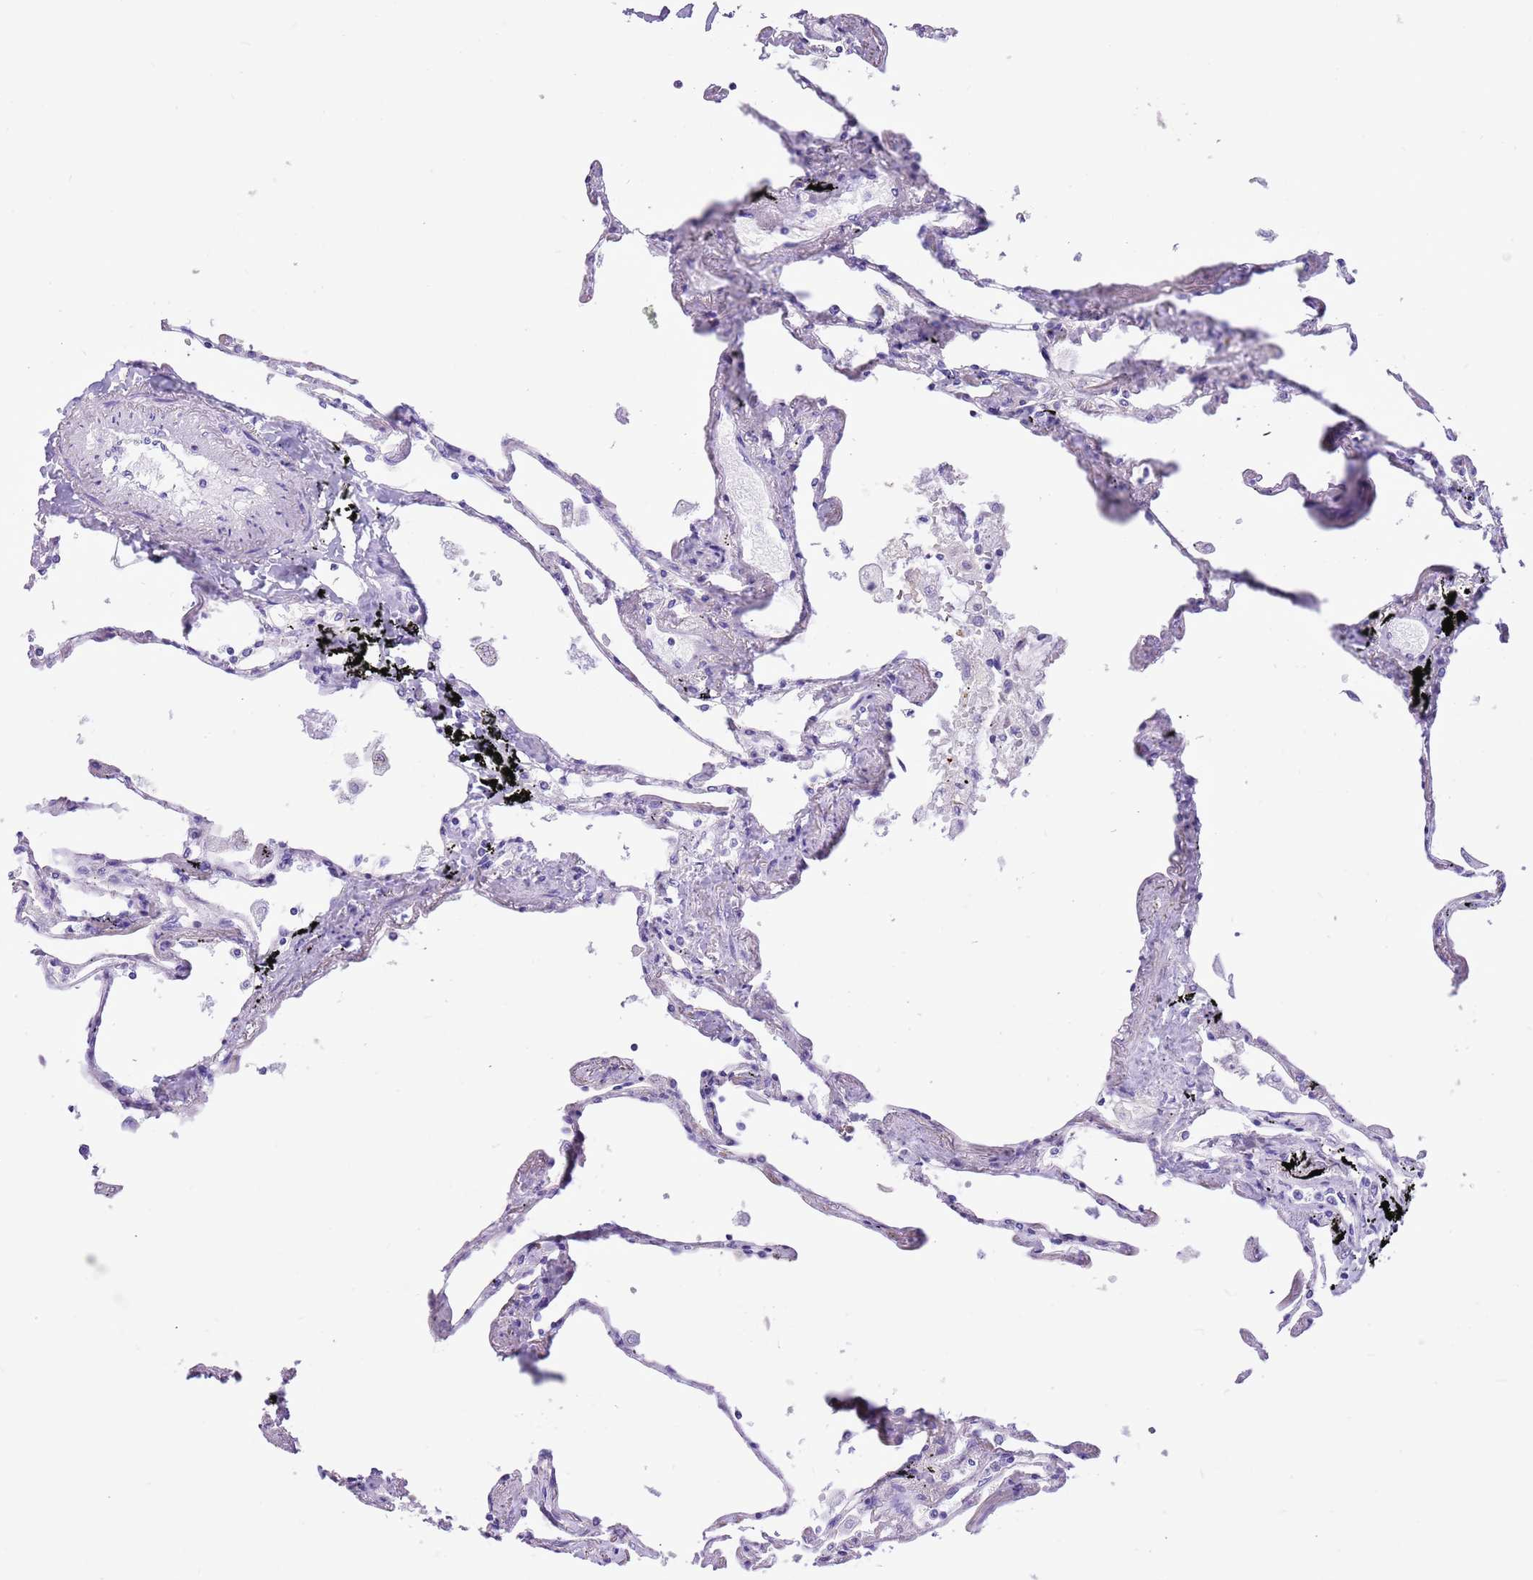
{"staining": {"intensity": "negative", "quantity": "none", "location": "none"}, "tissue": "lung", "cell_type": "Alveolar cells", "image_type": "normal", "snomed": [{"axis": "morphology", "description": "Normal tissue, NOS"}, {"axis": "topography", "description": "Lung"}], "caption": "This is an immunohistochemistry (IHC) photomicrograph of benign human lung. There is no staining in alveolar cells.", "gene": "R3HDM4", "patient": {"sex": "female", "age": 67}}